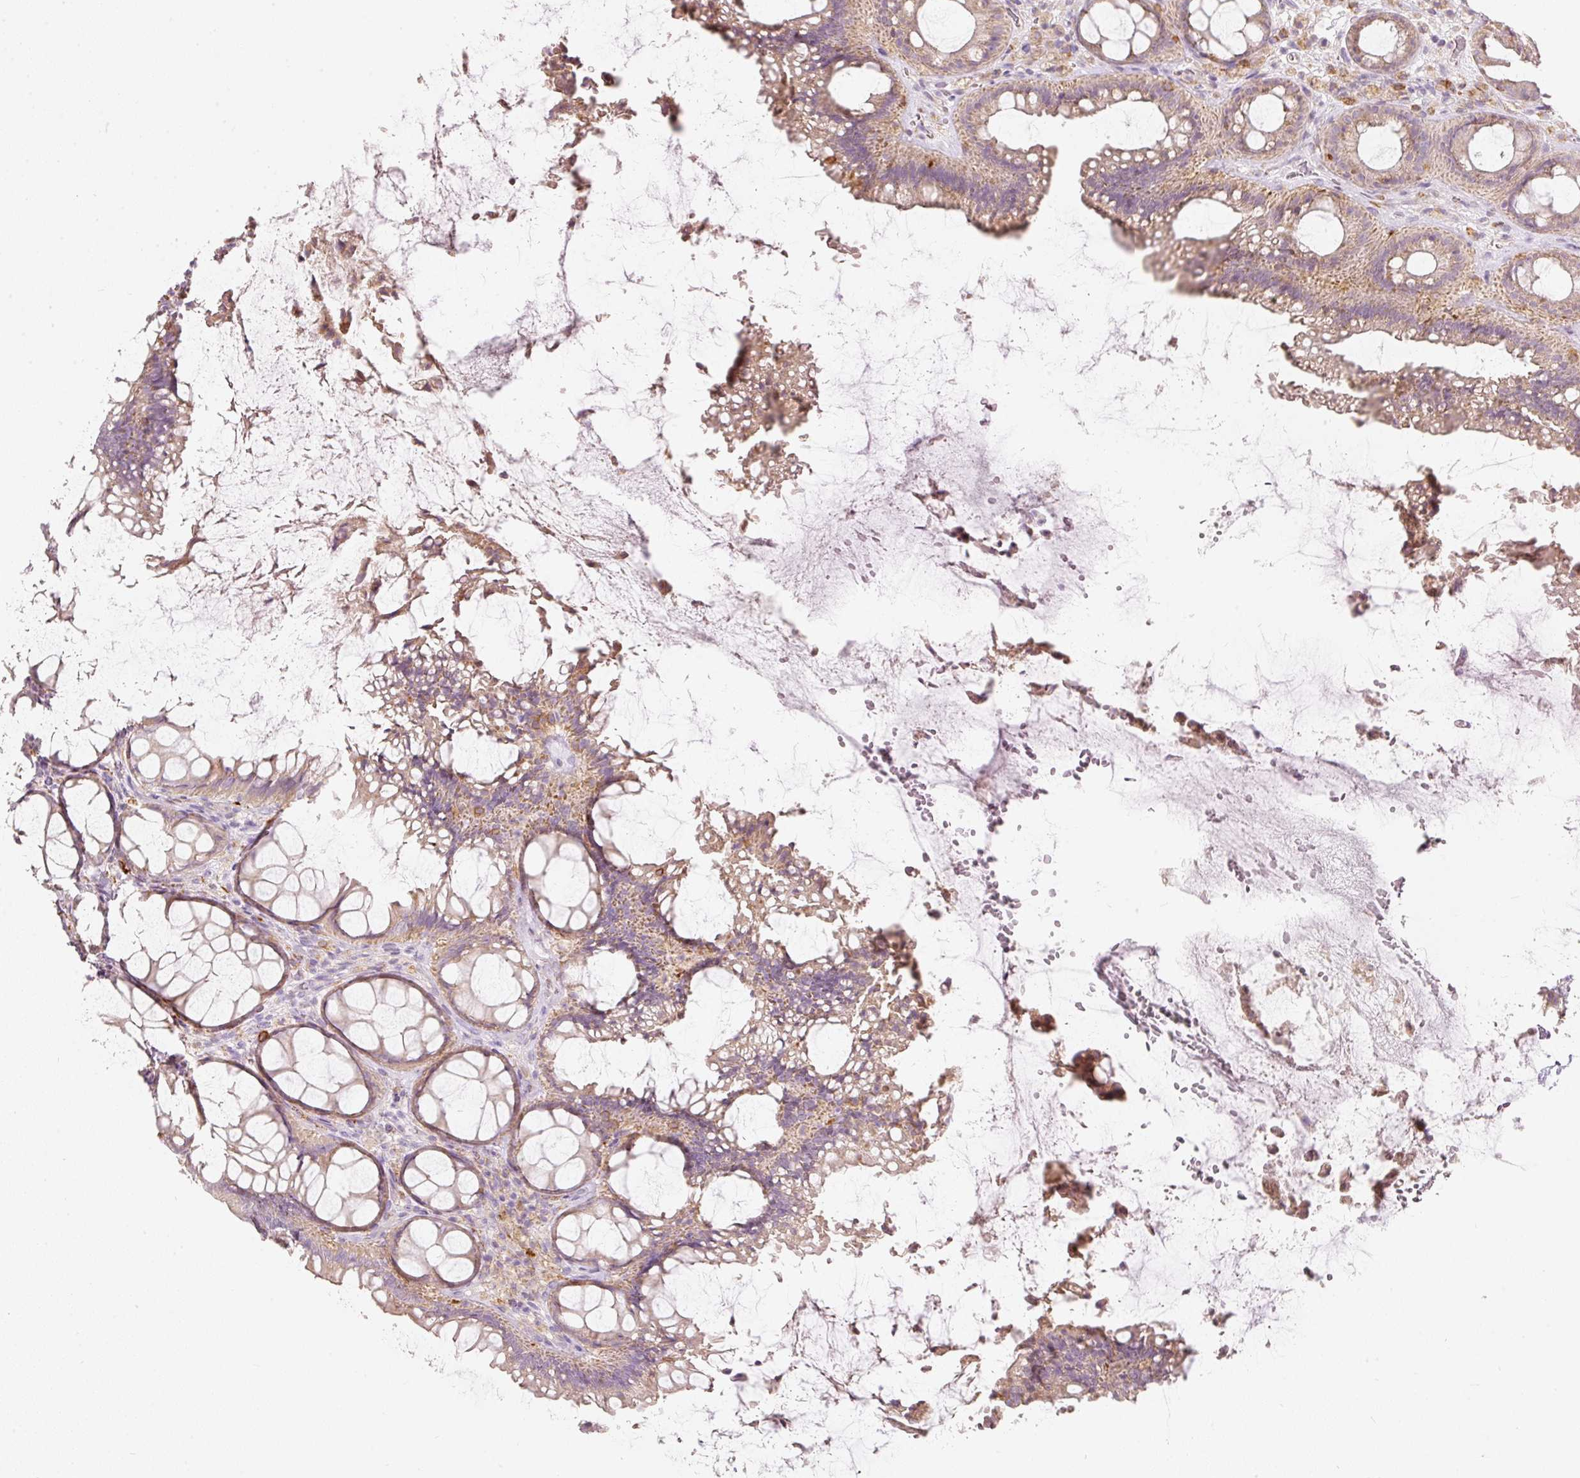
{"staining": {"intensity": "moderate", "quantity": ">75%", "location": "cytoplasmic/membranous"}, "tissue": "rectum", "cell_type": "Glandular cells", "image_type": "normal", "snomed": [{"axis": "morphology", "description": "Normal tissue, NOS"}, {"axis": "topography", "description": "Rectum"}], "caption": "High-magnification brightfield microscopy of unremarkable rectum stained with DAB (3,3'-diaminobenzidine) (brown) and counterstained with hematoxylin (blue). glandular cells exhibit moderate cytoplasmic/membranous staining is present in approximately>75% of cells. Ihc stains the protein of interest in brown and the nuclei are stained blue.", "gene": "MTHFD2", "patient": {"sex": "female", "age": 67}}